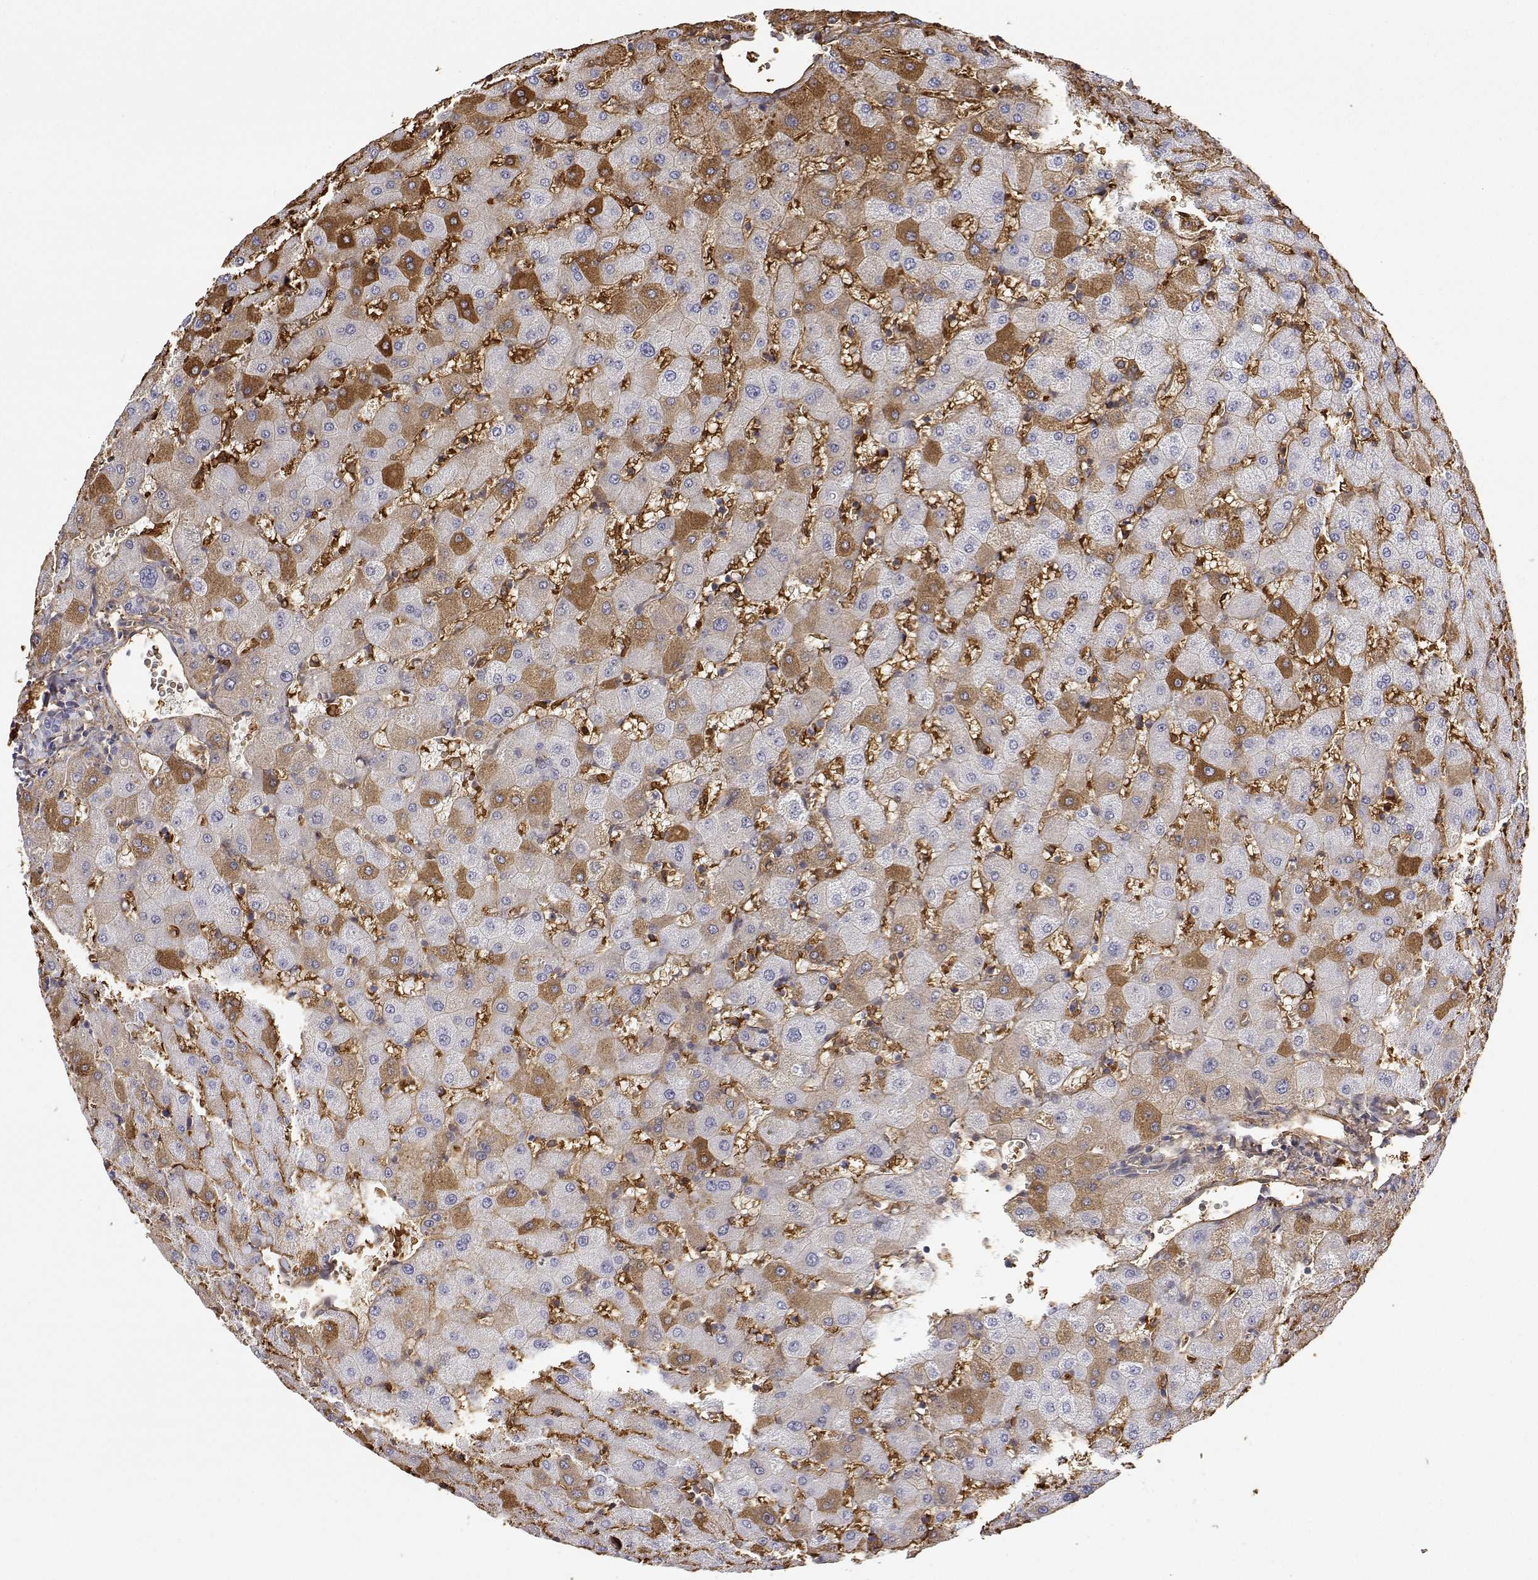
{"staining": {"intensity": "negative", "quantity": "none", "location": "none"}, "tissue": "liver", "cell_type": "Cholangiocytes", "image_type": "normal", "snomed": [{"axis": "morphology", "description": "Normal tissue, NOS"}, {"axis": "topography", "description": "Liver"}], "caption": "Cholangiocytes show no significant positivity in benign liver.", "gene": "ADAR", "patient": {"sex": "female", "age": 63}}